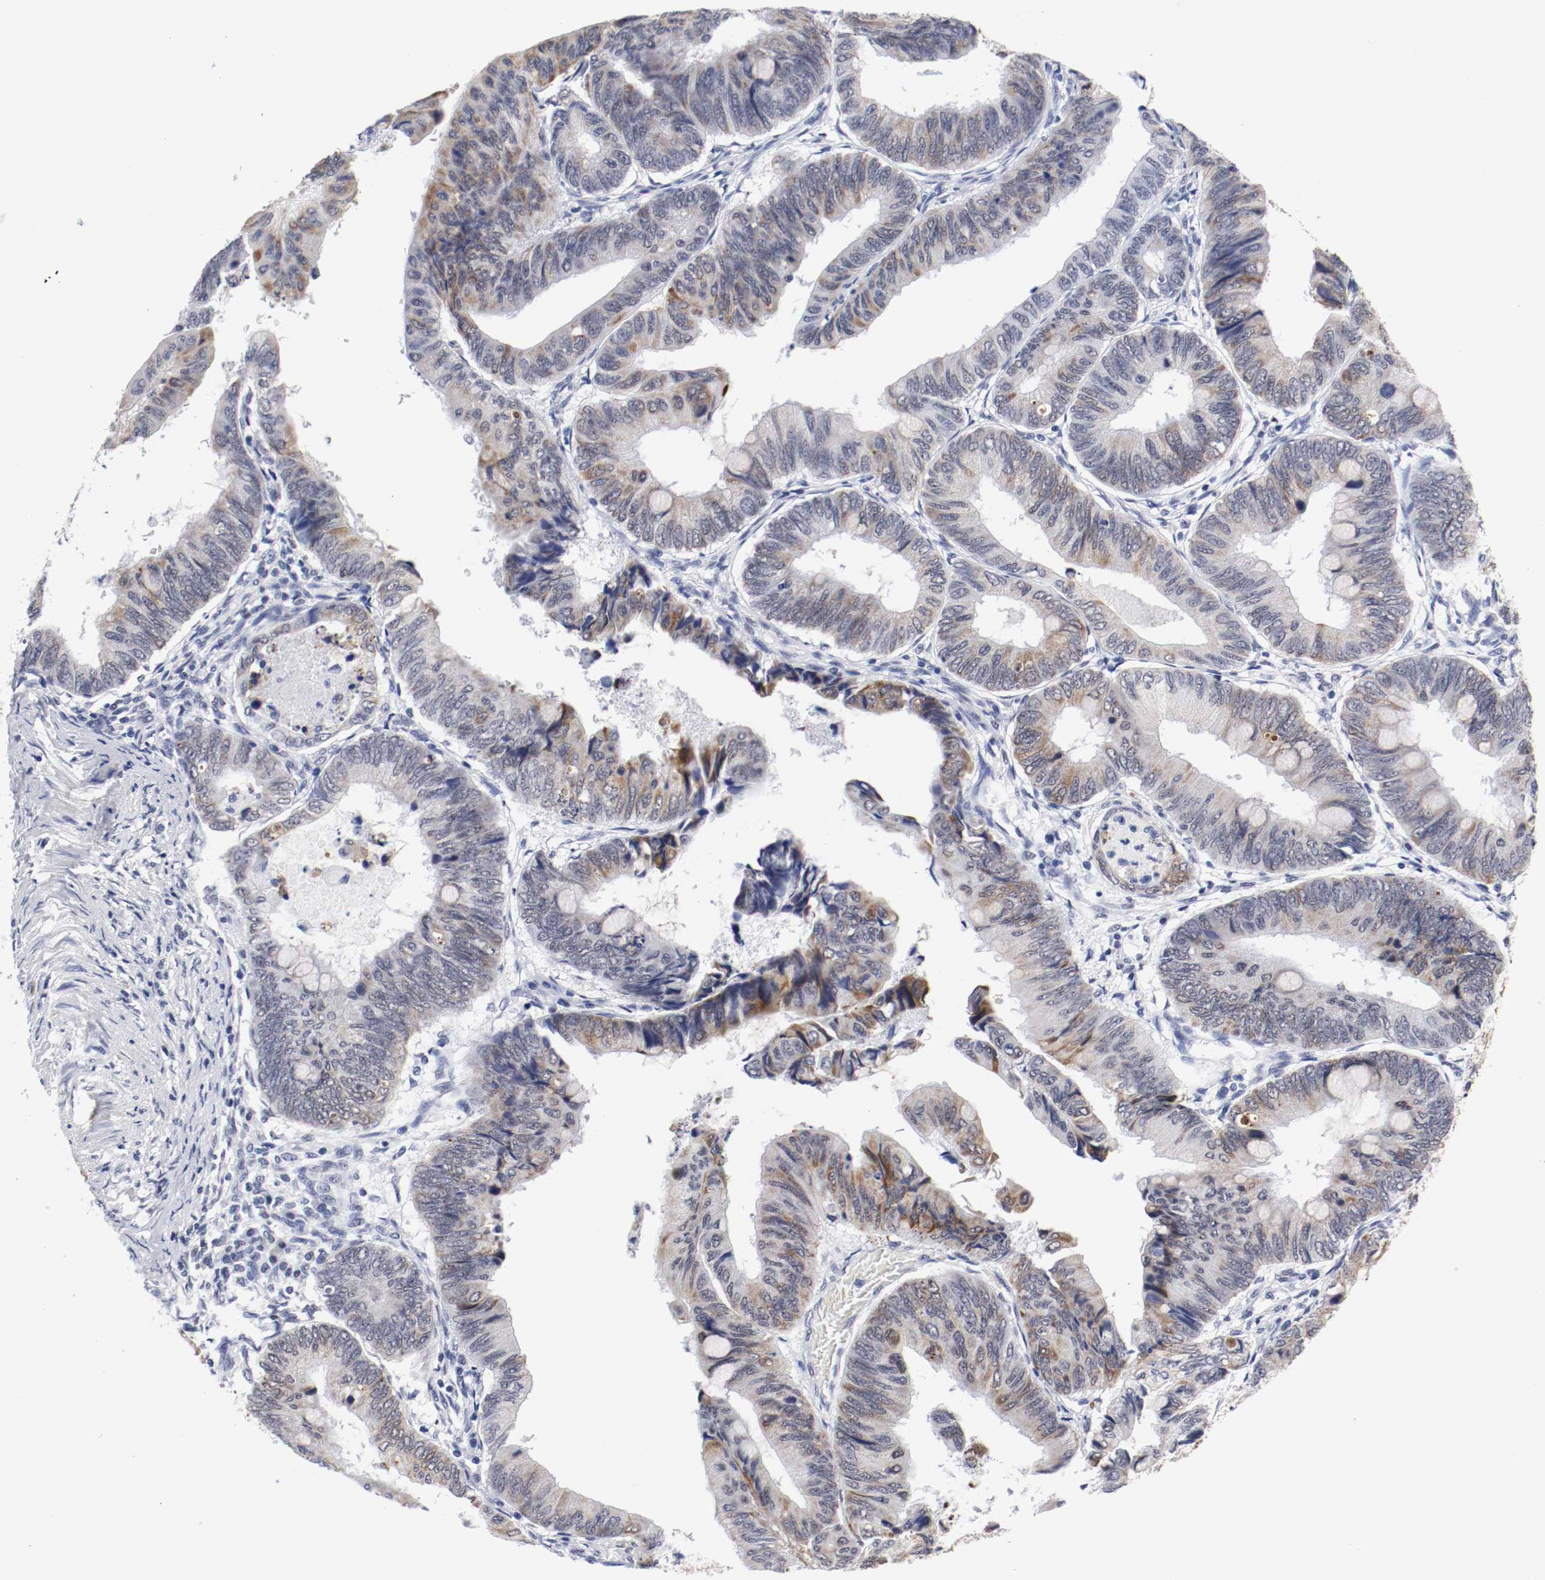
{"staining": {"intensity": "moderate", "quantity": "25%-75%", "location": "cytoplasmic/membranous"}, "tissue": "colorectal cancer", "cell_type": "Tumor cells", "image_type": "cancer", "snomed": [{"axis": "morphology", "description": "Normal tissue, NOS"}, {"axis": "morphology", "description": "Adenocarcinoma, NOS"}, {"axis": "topography", "description": "Rectum"}, {"axis": "topography", "description": "Peripheral nerve tissue"}], "caption": "Immunohistochemistry histopathology image of neoplastic tissue: human colorectal cancer stained using IHC demonstrates medium levels of moderate protein expression localized specifically in the cytoplasmic/membranous of tumor cells, appearing as a cytoplasmic/membranous brown color.", "gene": "GRHL2", "patient": {"sex": "male", "age": 92}}